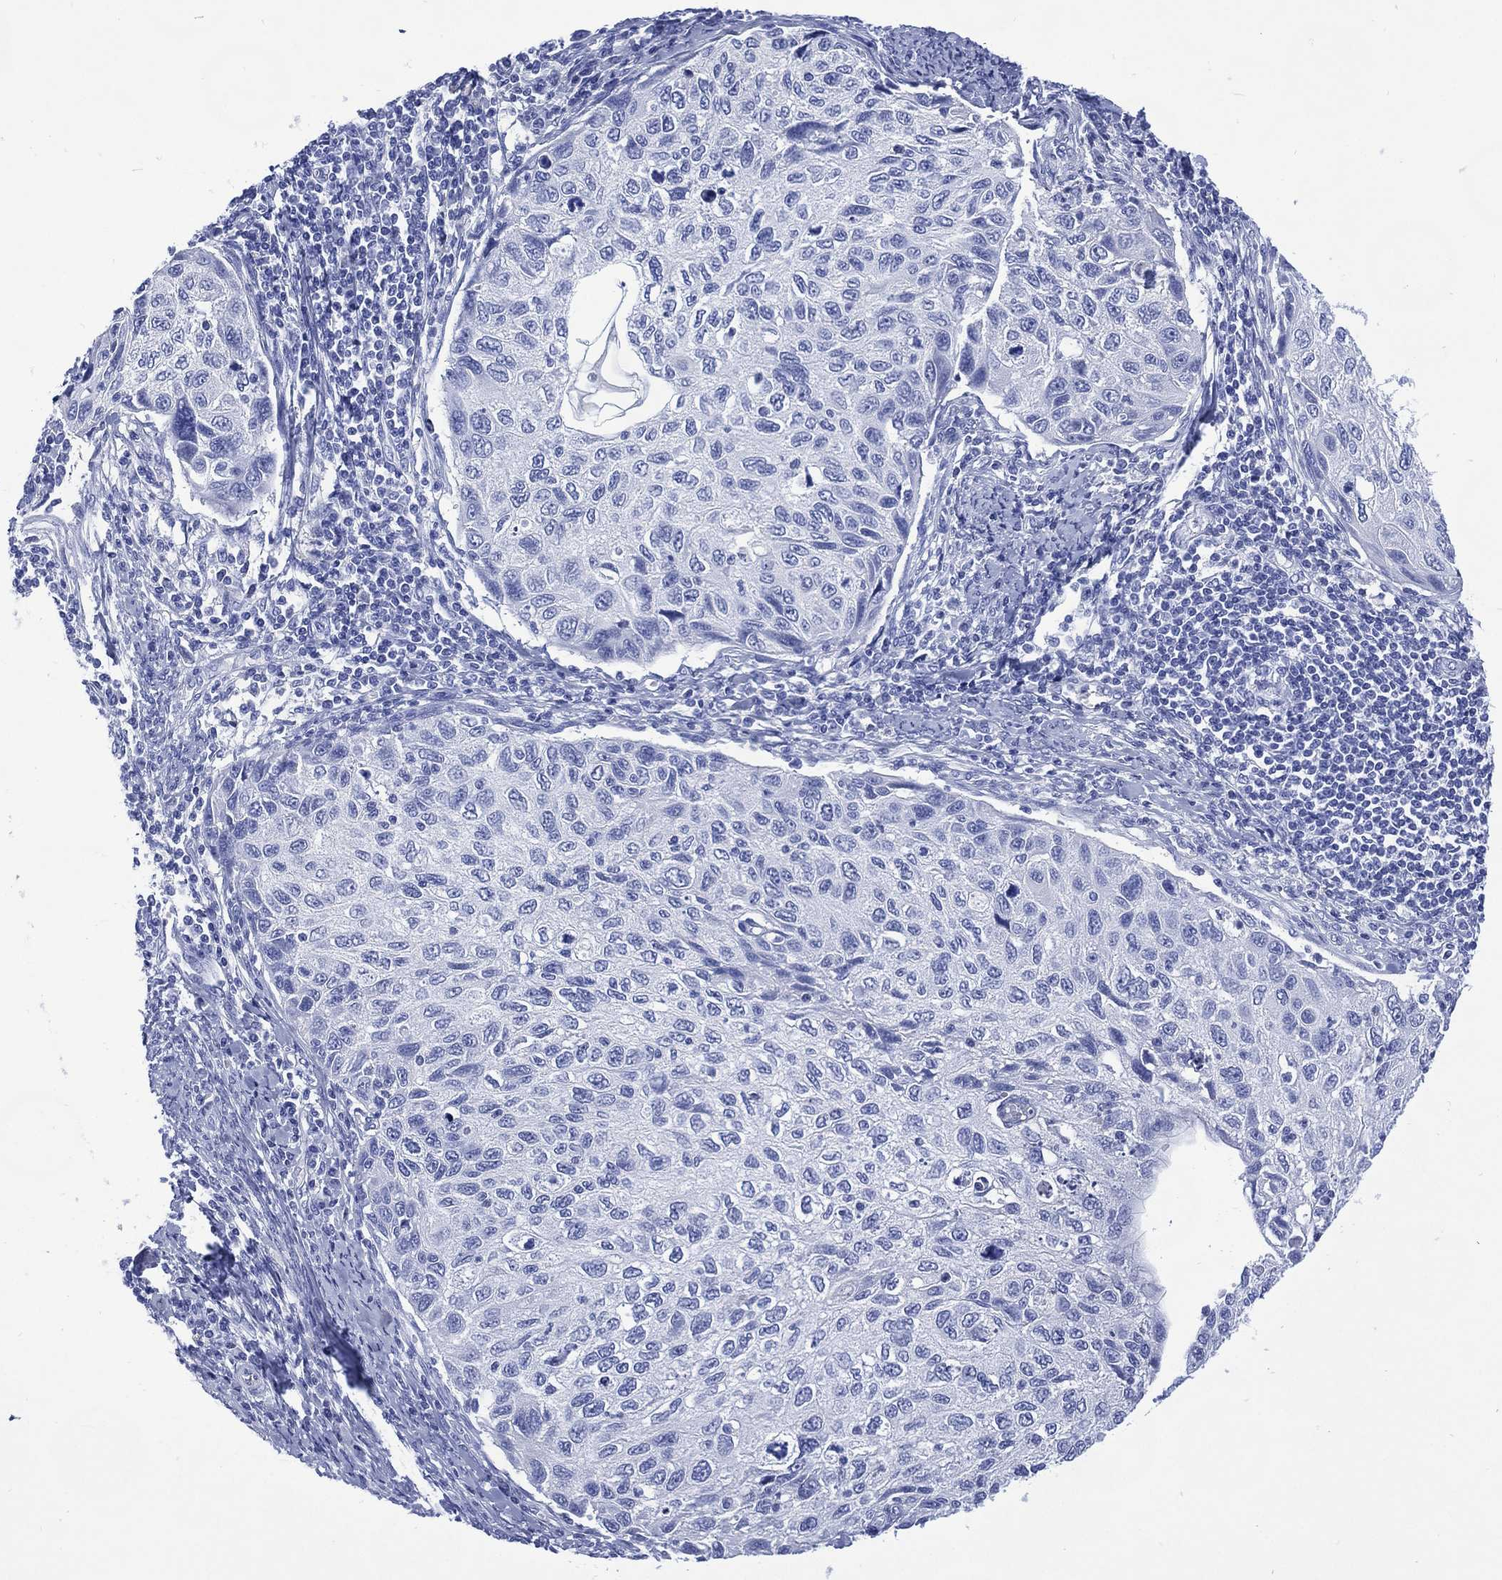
{"staining": {"intensity": "negative", "quantity": "none", "location": "none"}, "tissue": "cervical cancer", "cell_type": "Tumor cells", "image_type": "cancer", "snomed": [{"axis": "morphology", "description": "Squamous cell carcinoma, NOS"}, {"axis": "topography", "description": "Cervix"}], "caption": "An immunohistochemistry histopathology image of squamous cell carcinoma (cervical) is shown. There is no staining in tumor cells of squamous cell carcinoma (cervical). (DAB (3,3'-diaminobenzidine) IHC visualized using brightfield microscopy, high magnification).", "gene": "SHCBP1L", "patient": {"sex": "female", "age": 70}}